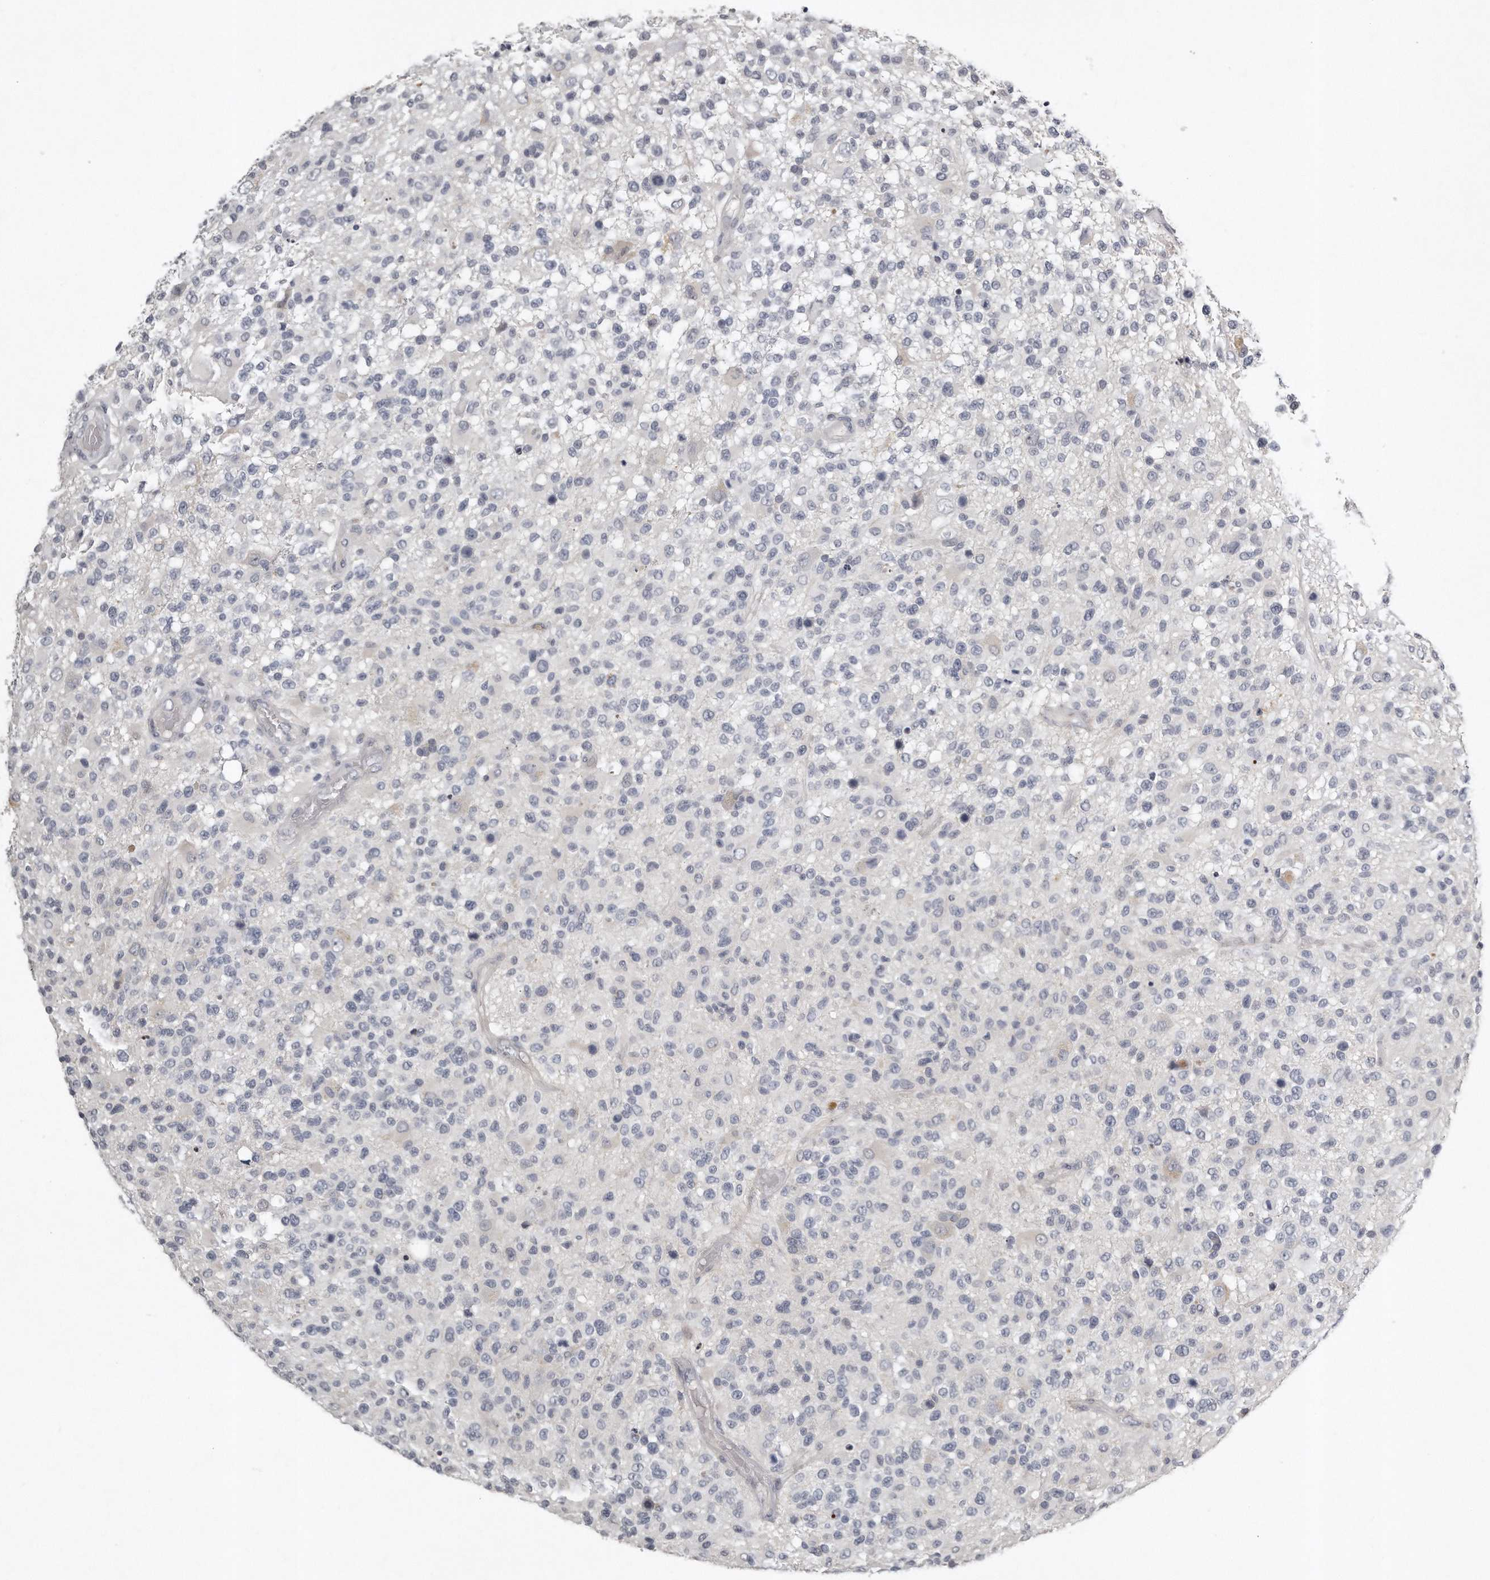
{"staining": {"intensity": "negative", "quantity": "none", "location": "none"}, "tissue": "glioma", "cell_type": "Tumor cells", "image_type": "cancer", "snomed": [{"axis": "morphology", "description": "Glioma, malignant, High grade"}, {"axis": "morphology", "description": "Glioblastoma, NOS"}, {"axis": "topography", "description": "Brain"}], "caption": "Immunohistochemistry (IHC) photomicrograph of neoplastic tissue: glioblastoma stained with DAB demonstrates no significant protein positivity in tumor cells.", "gene": "GGCT", "patient": {"sex": "male", "age": 60}}